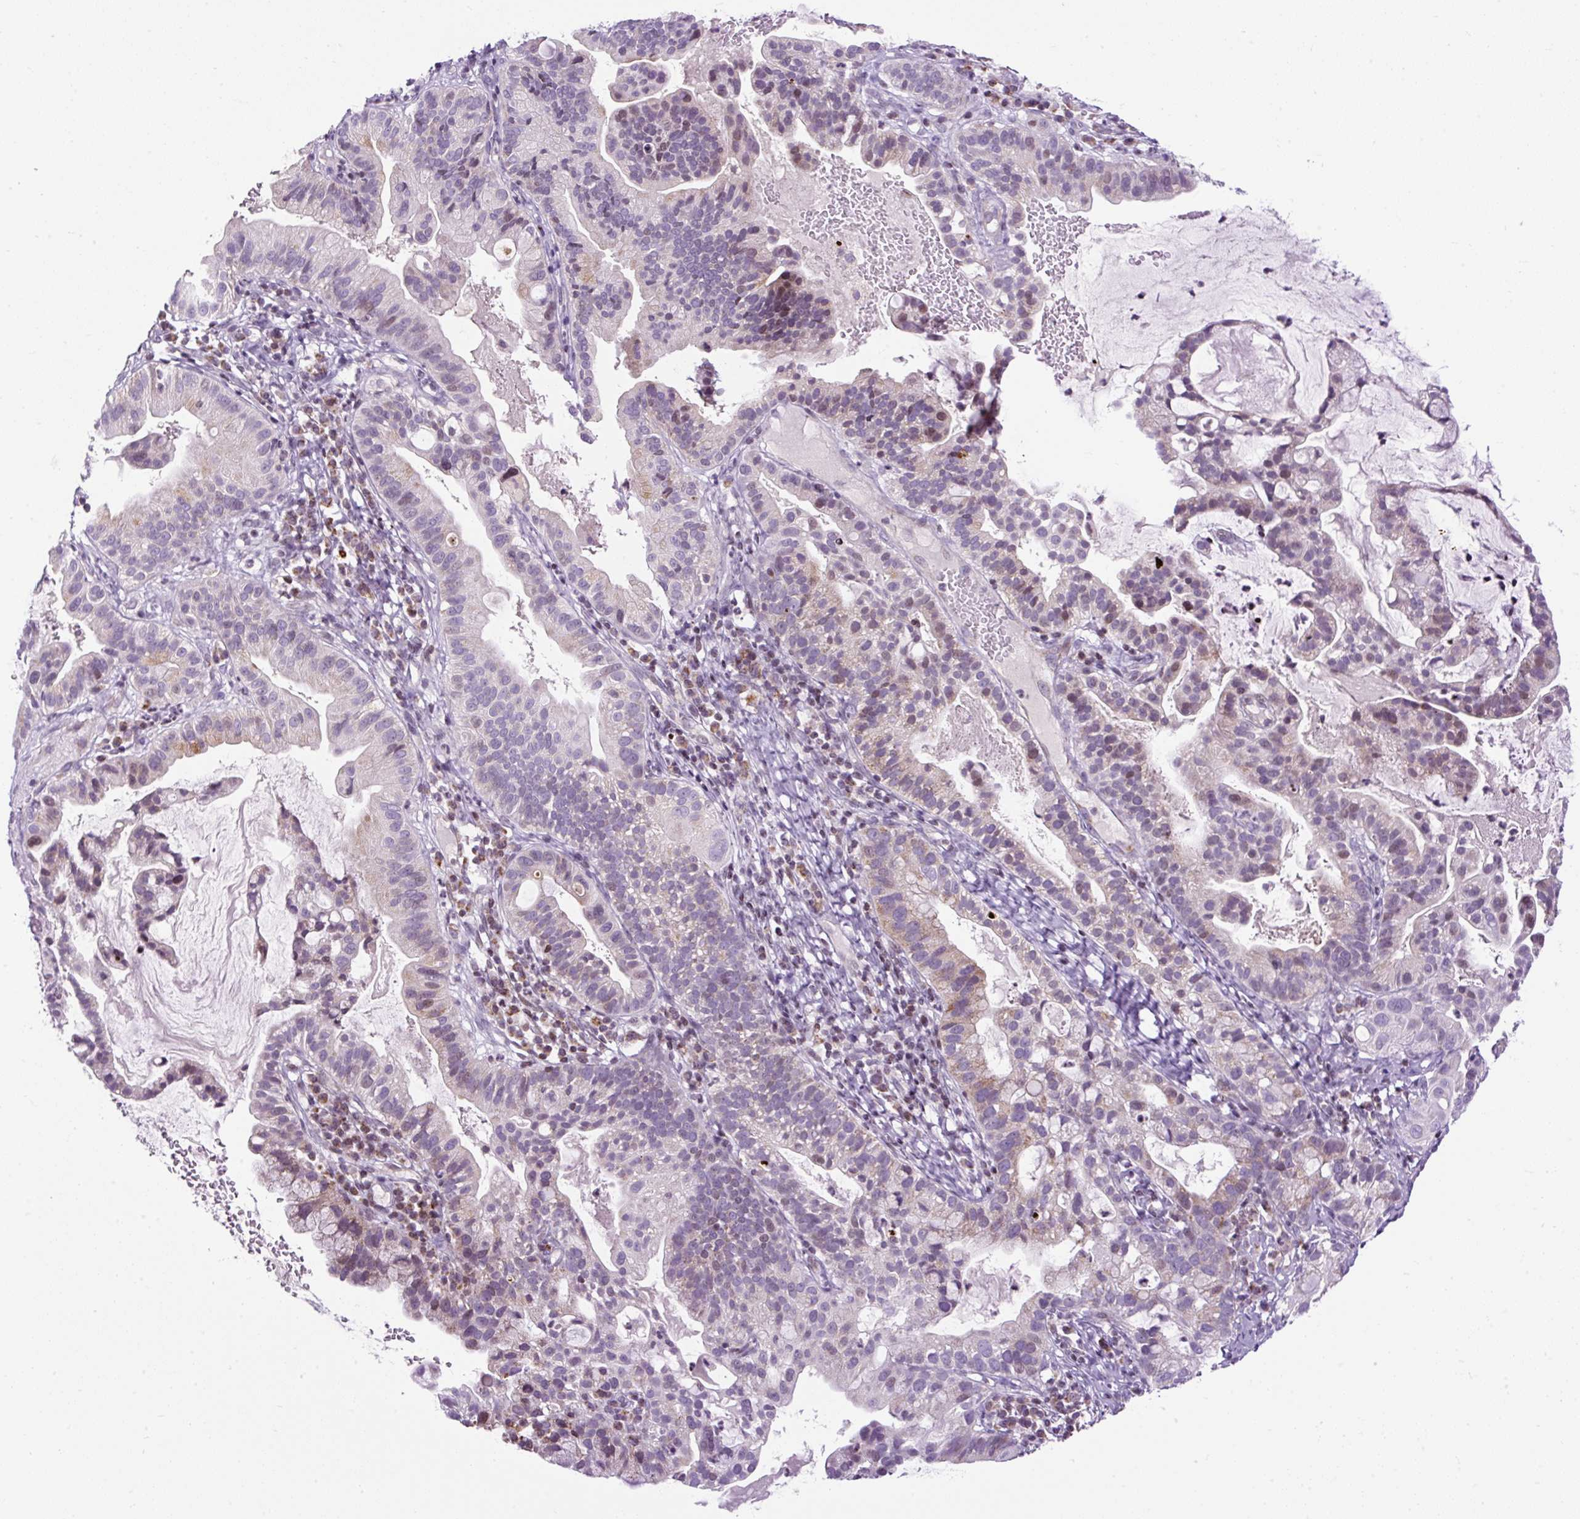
{"staining": {"intensity": "weak", "quantity": "25%-75%", "location": "cytoplasmic/membranous"}, "tissue": "cervical cancer", "cell_type": "Tumor cells", "image_type": "cancer", "snomed": [{"axis": "morphology", "description": "Adenocarcinoma, NOS"}, {"axis": "topography", "description": "Cervix"}], "caption": "DAB immunohistochemical staining of adenocarcinoma (cervical) exhibits weak cytoplasmic/membranous protein staining in approximately 25%-75% of tumor cells. (IHC, brightfield microscopy, high magnification).", "gene": "FMC1", "patient": {"sex": "female", "age": 41}}